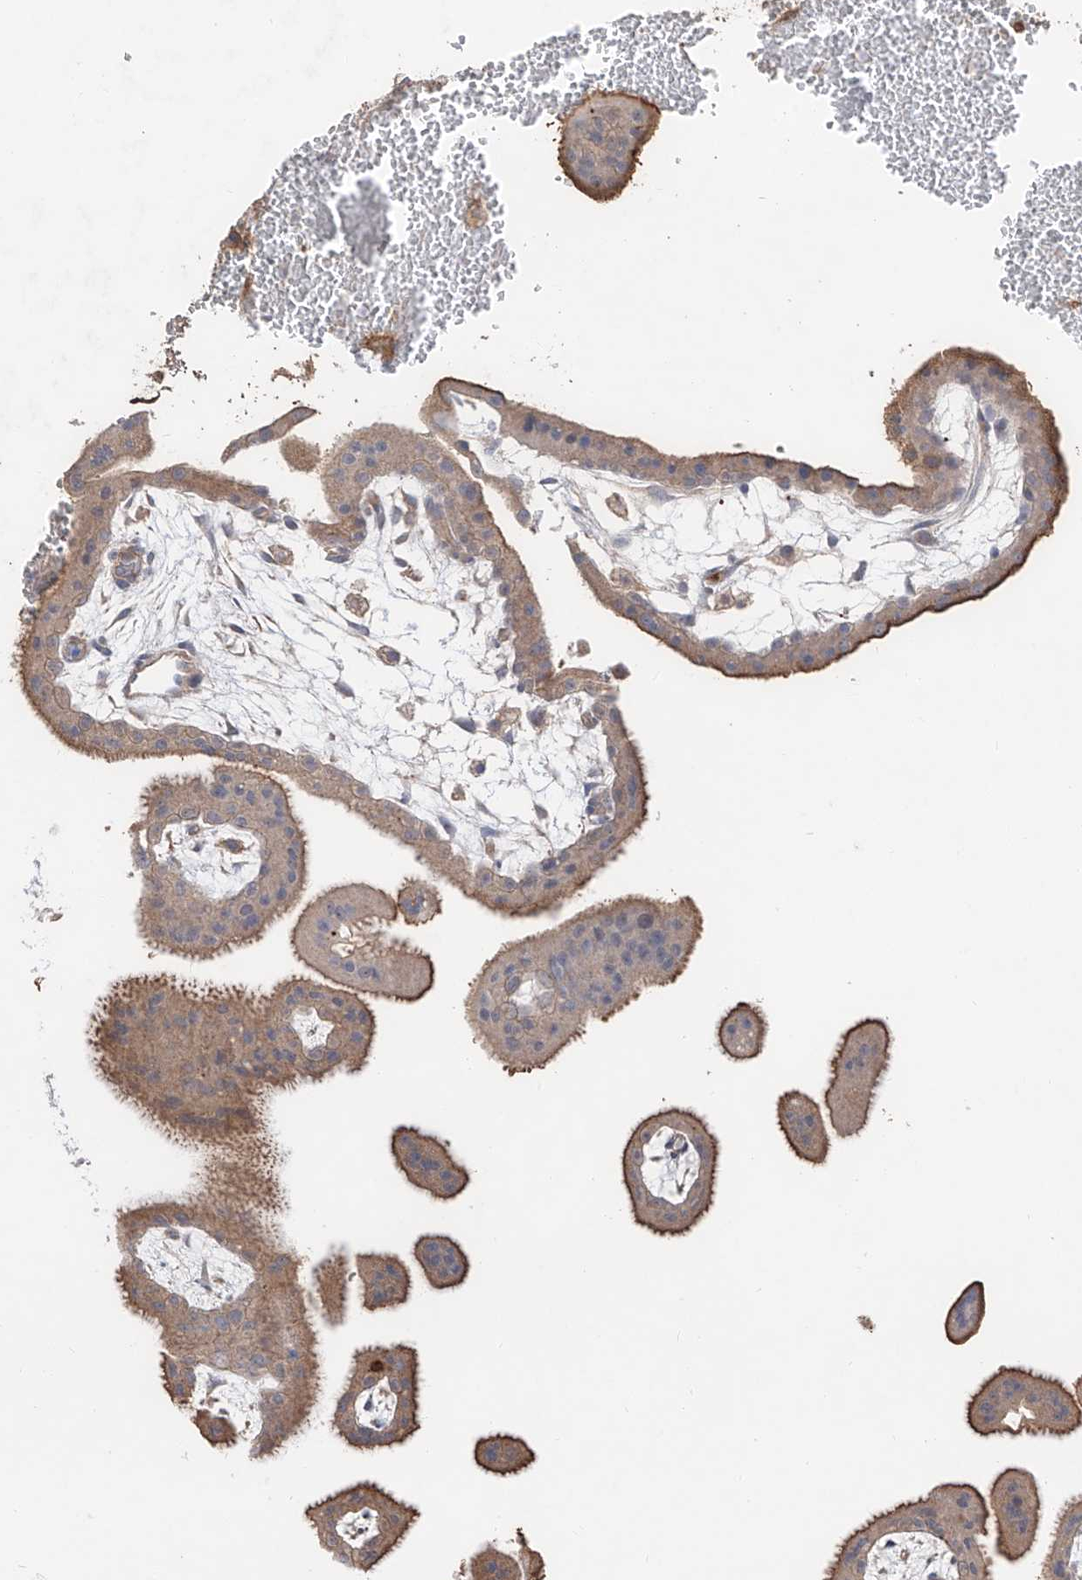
{"staining": {"intensity": "weak", "quantity": ">75%", "location": "cytoplasmic/membranous"}, "tissue": "placenta", "cell_type": "Decidual cells", "image_type": "normal", "snomed": [{"axis": "morphology", "description": "Normal tissue, NOS"}, {"axis": "topography", "description": "Placenta"}], "caption": "Immunohistochemical staining of benign human placenta displays >75% levels of weak cytoplasmic/membranous protein positivity in about >75% of decidual cells.", "gene": "EDN1", "patient": {"sex": "female", "age": 35}}